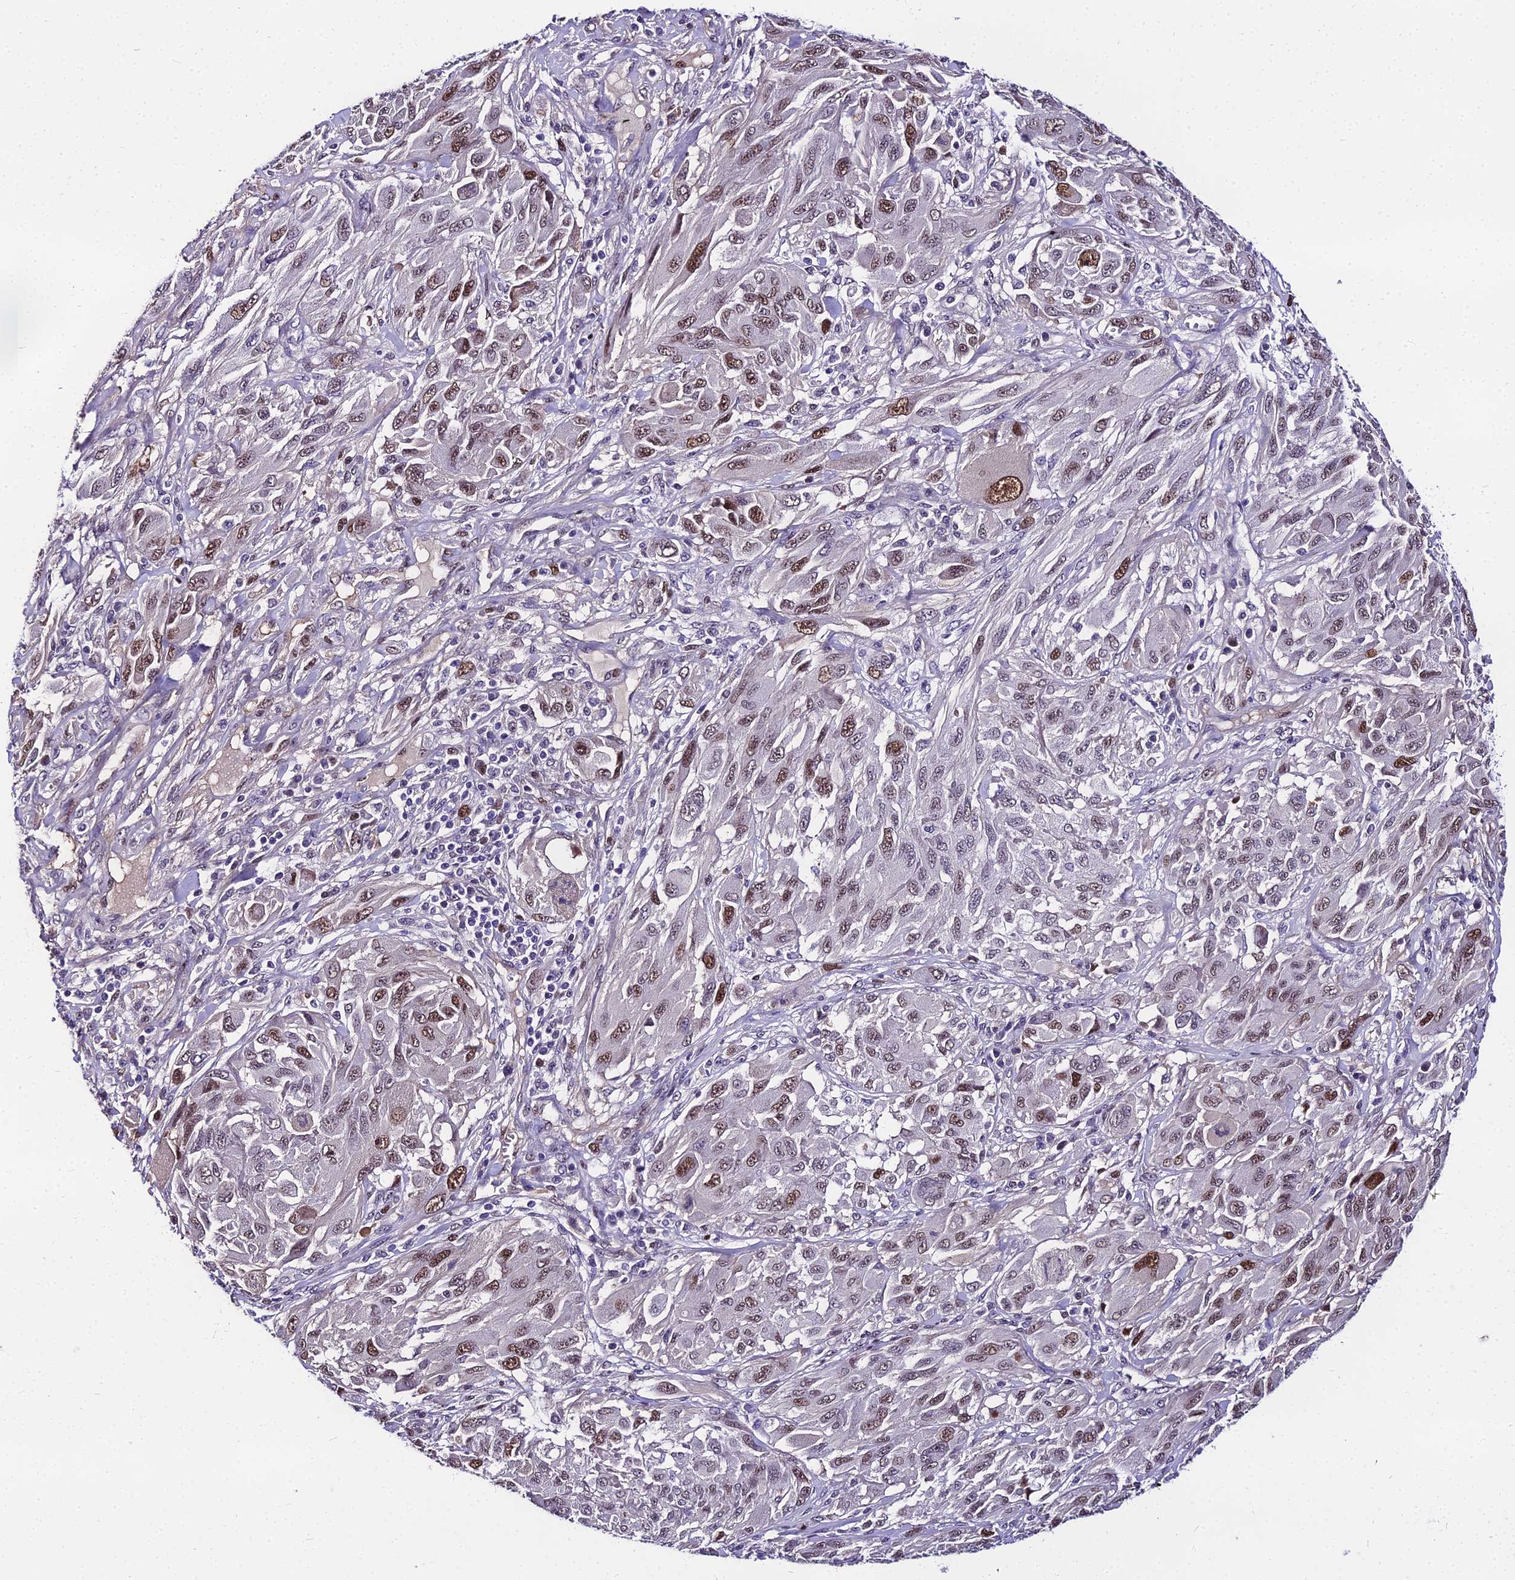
{"staining": {"intensity": "moderate", "quantity": "25%-75%", "location": "nuclear"}, "tissue": "melanoma", "cell_type": "Tumor cells", "image_type": "cancer", "snomed": [{"axis": "morphology", "description": "Malignant melanoma, NOS"}, {"axis": "topography", "description": "Skin"}], "caption": "Protein expression by immunohistochemistry (IHC) shows moderate nuclear expression in approximately 25%-75% of tumor cells in melanoma.", "gene": "TRIML2", "patient": {"sex": "female", "age": 91}}